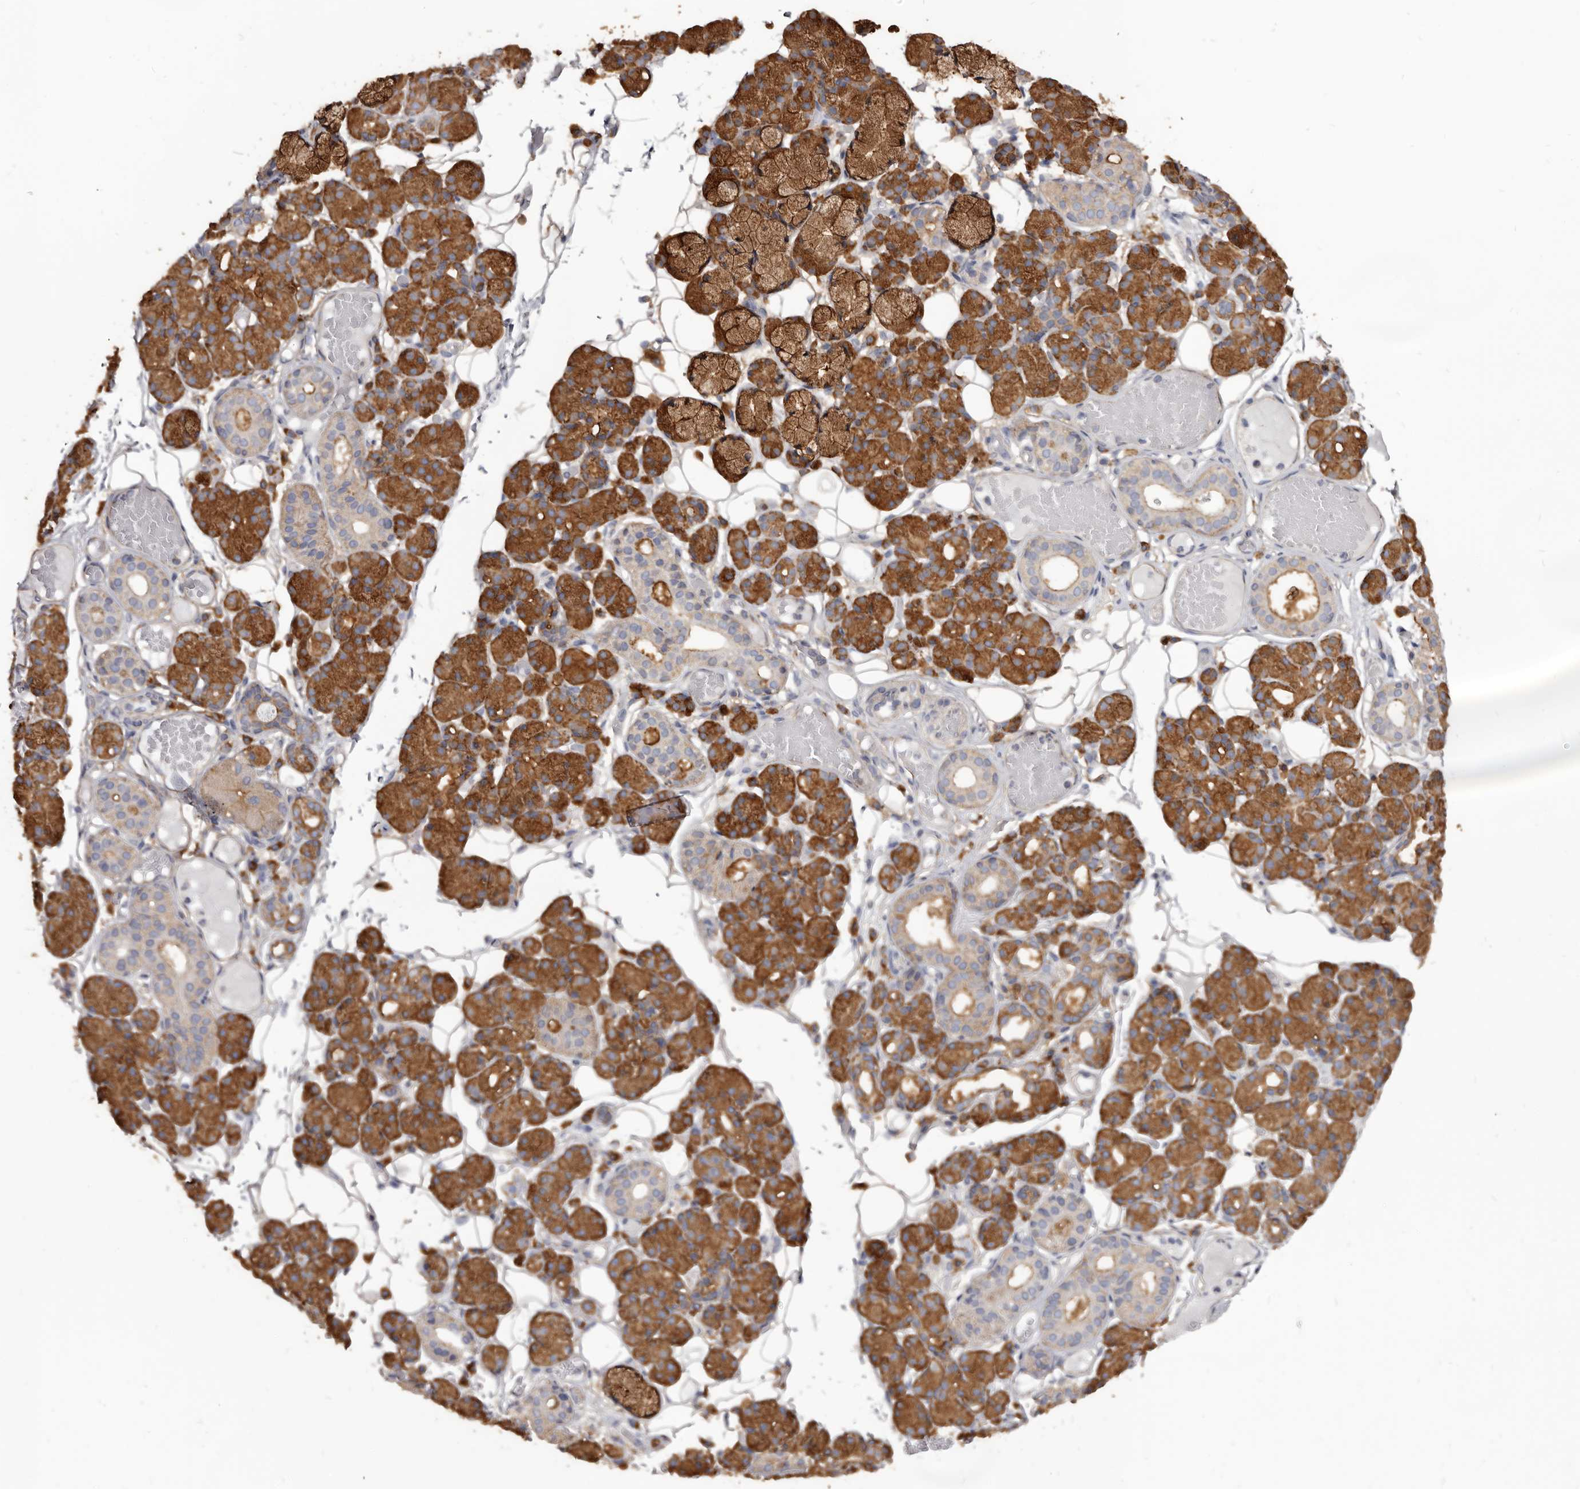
{"staining": {"intensity": "strong", "quantity": "25%-75%", "location": "cytoplasmic/membranous"}, "tissue": "salivary gland", "cell_type": "Glandular cells", "image_type": "normal", "snomed": [{"axis": "morphology", "description": "Normal tissue, NOS"}, {"axis": "topography", "description": "Salivary gland"}], "caption": "High-power microscopy captured an immunohistochemistry (IHC) histopathology image of normal salivary gland, revealing strong cytoplasmic/membranous positivity in about 25%-75% of glandular cells. (IHC, brightfield microscopy, high magnification).", "gene": "TPD52", "patient": {"sex": "male", "age": 63}}